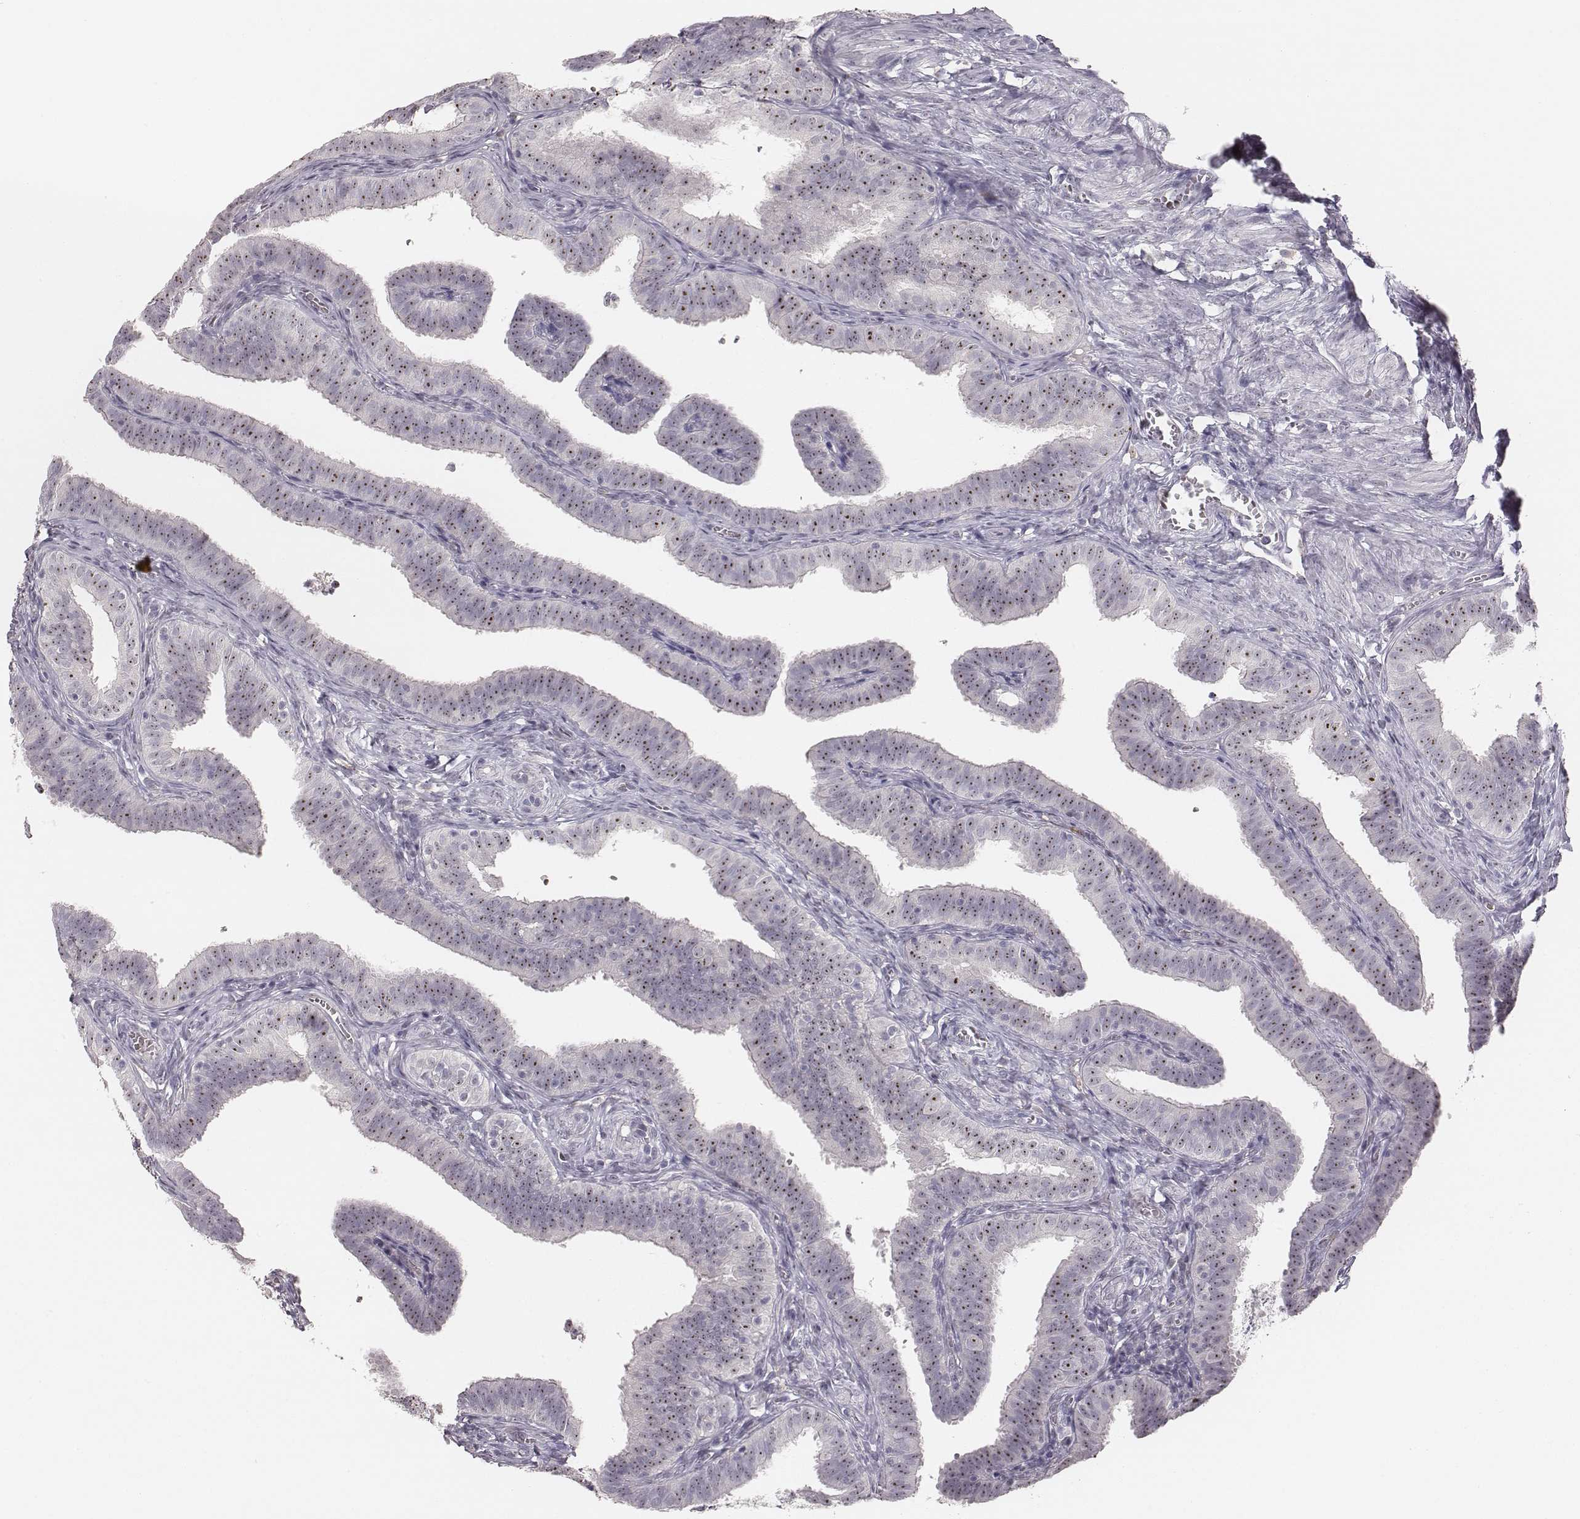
{"staining": {"intensity": "strong", "quantity": ">75%", "location": "nuclear"}, "tissue": "fallopian tube", "cell_type": "Glandular cells", "image_type": "normal", "snomed": [{"axis": "morphology", "description": "Normal tissue, NOS"}, {"axis": "topography", "description": "Fallopian tube"}], "caption": "Glandular cells show high levels of strong nuclear staining in approximately >75% of cells in normal fallopian tube. (DAB (3,3'-diaminobenzidine) IHC with brightfield microscopy, high magnification).", "gene": "NIFK", "patient": {"sex": "female", "age": 25}}